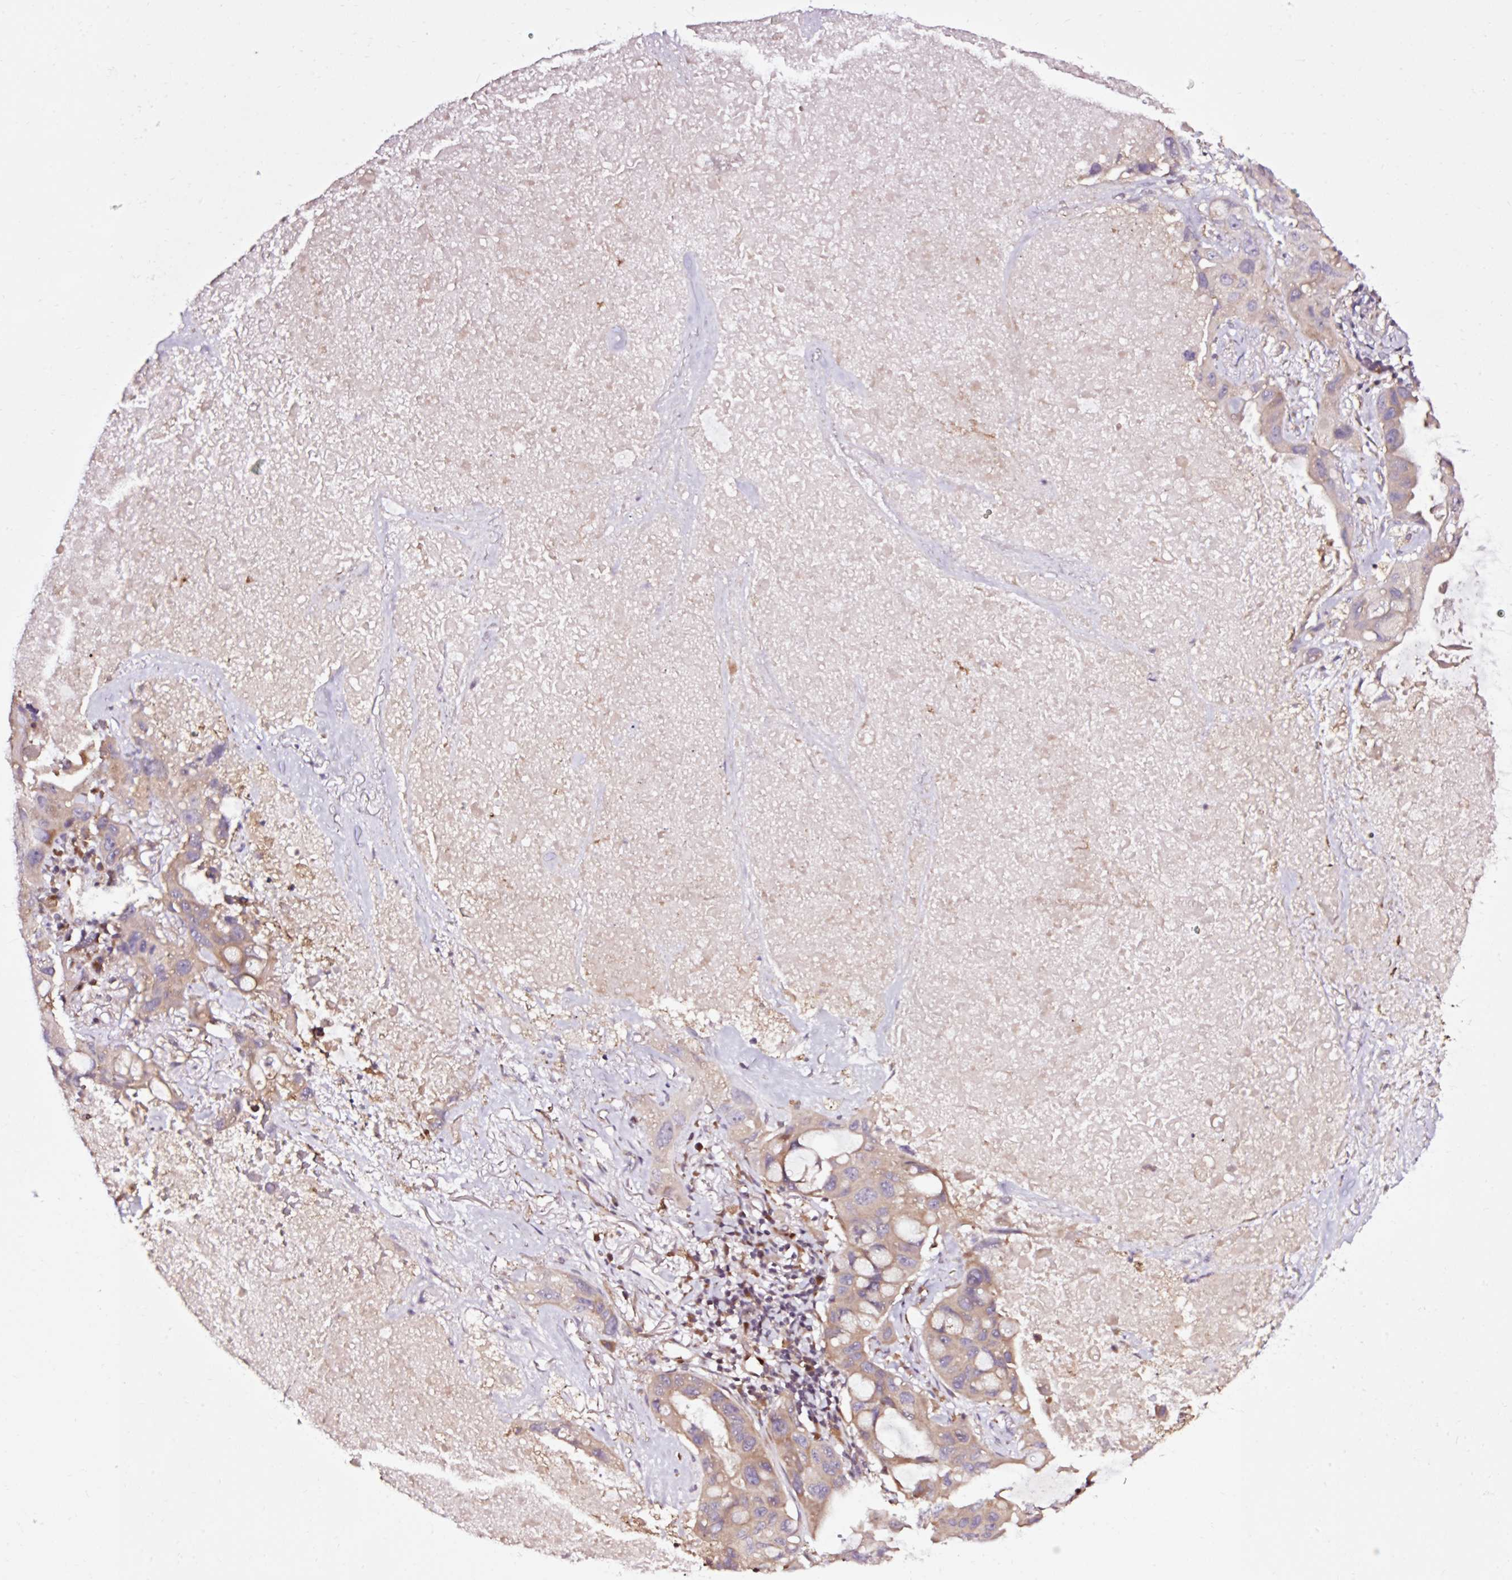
{"staining": {"intensity": "weak", "quantity": "25%-75%", "location": "cytoplasmic/membranous"}, "tissue": "lung cancer", "cell_type": "Tumor cells", "image_type": "cancer", "snomed": [{"axis": "morphology", "description": "Squamous cell carcinoma, NOS"}, {"axis": "topography", "description": "Lung"}], "caption": "This image displays lung cancer stained with immunohistochemistry (IHC) to label a protein in brown. The cytoplasmic/membranous of tumor cells show weak positivity for the protein. Nuclei are counter-stained blue.", "gene": "NAPA", "patient": {"sex": "female", "age": 73}}